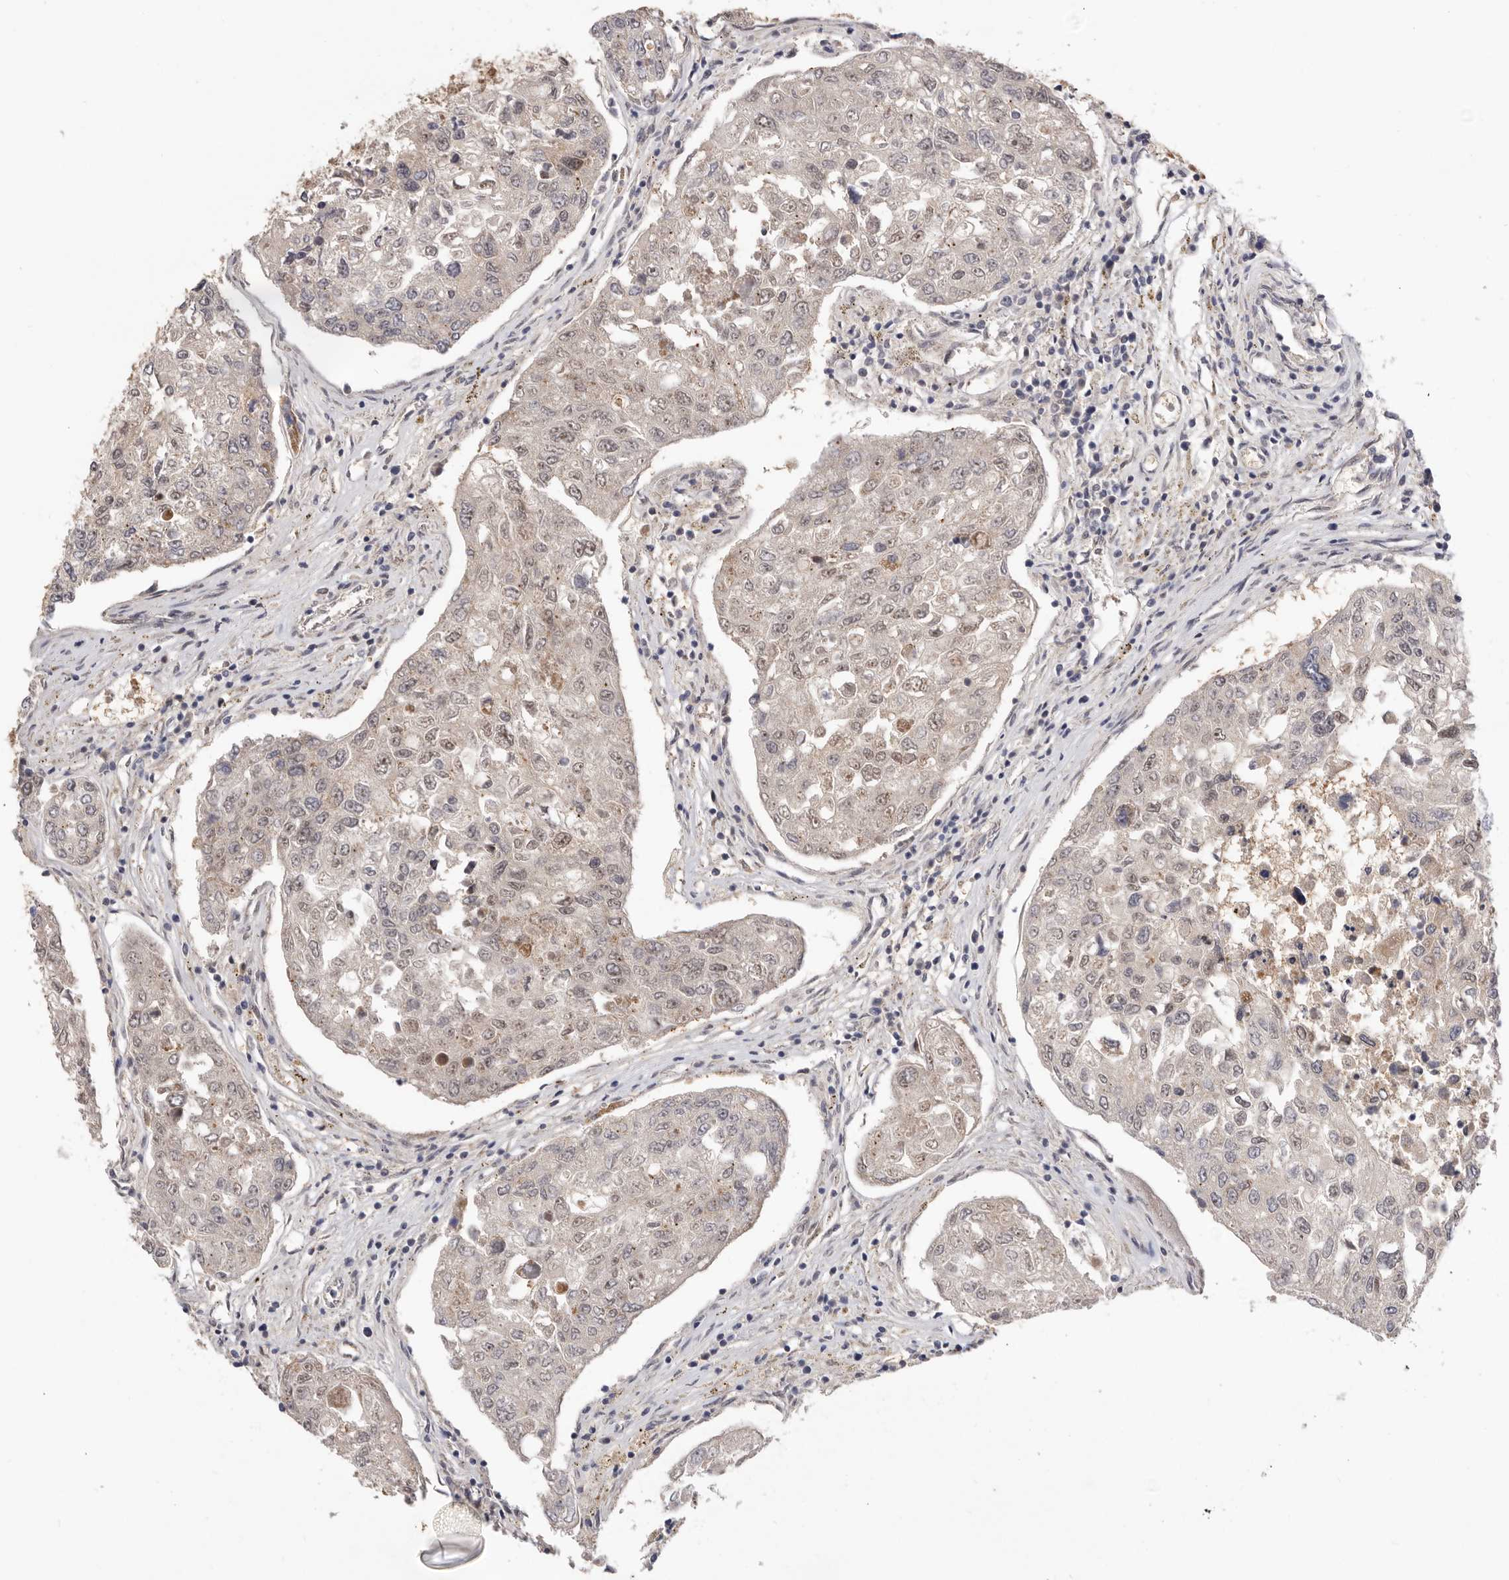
{"staining": {"intensity": "moderate", "quantity": "25%-75%", "location": "nuclear"}, "tissue": "urothelial cancer", "cell_type": "Tumor cells", "image_type": "cancer", "snomed": [{"axis": "morphology", "description": "Urothelial carcinoma, High grade"}, {"axis": "topography", "description": "Lymph node"}, {"axis": "topography", "description": "Urinary bladder"}], "caption": "The micrograph demonstrates a brown stain indicating the presence of a protein in the nuclear of tumor cells in urothelial carcinoma (high-grade). (DAB (3,3'-diaminobenzidine) IHC, brown staining for protein, blue staining for nuclei).", "gene": "BRCA2", "patient": {"sex": "male", "age": 51}}